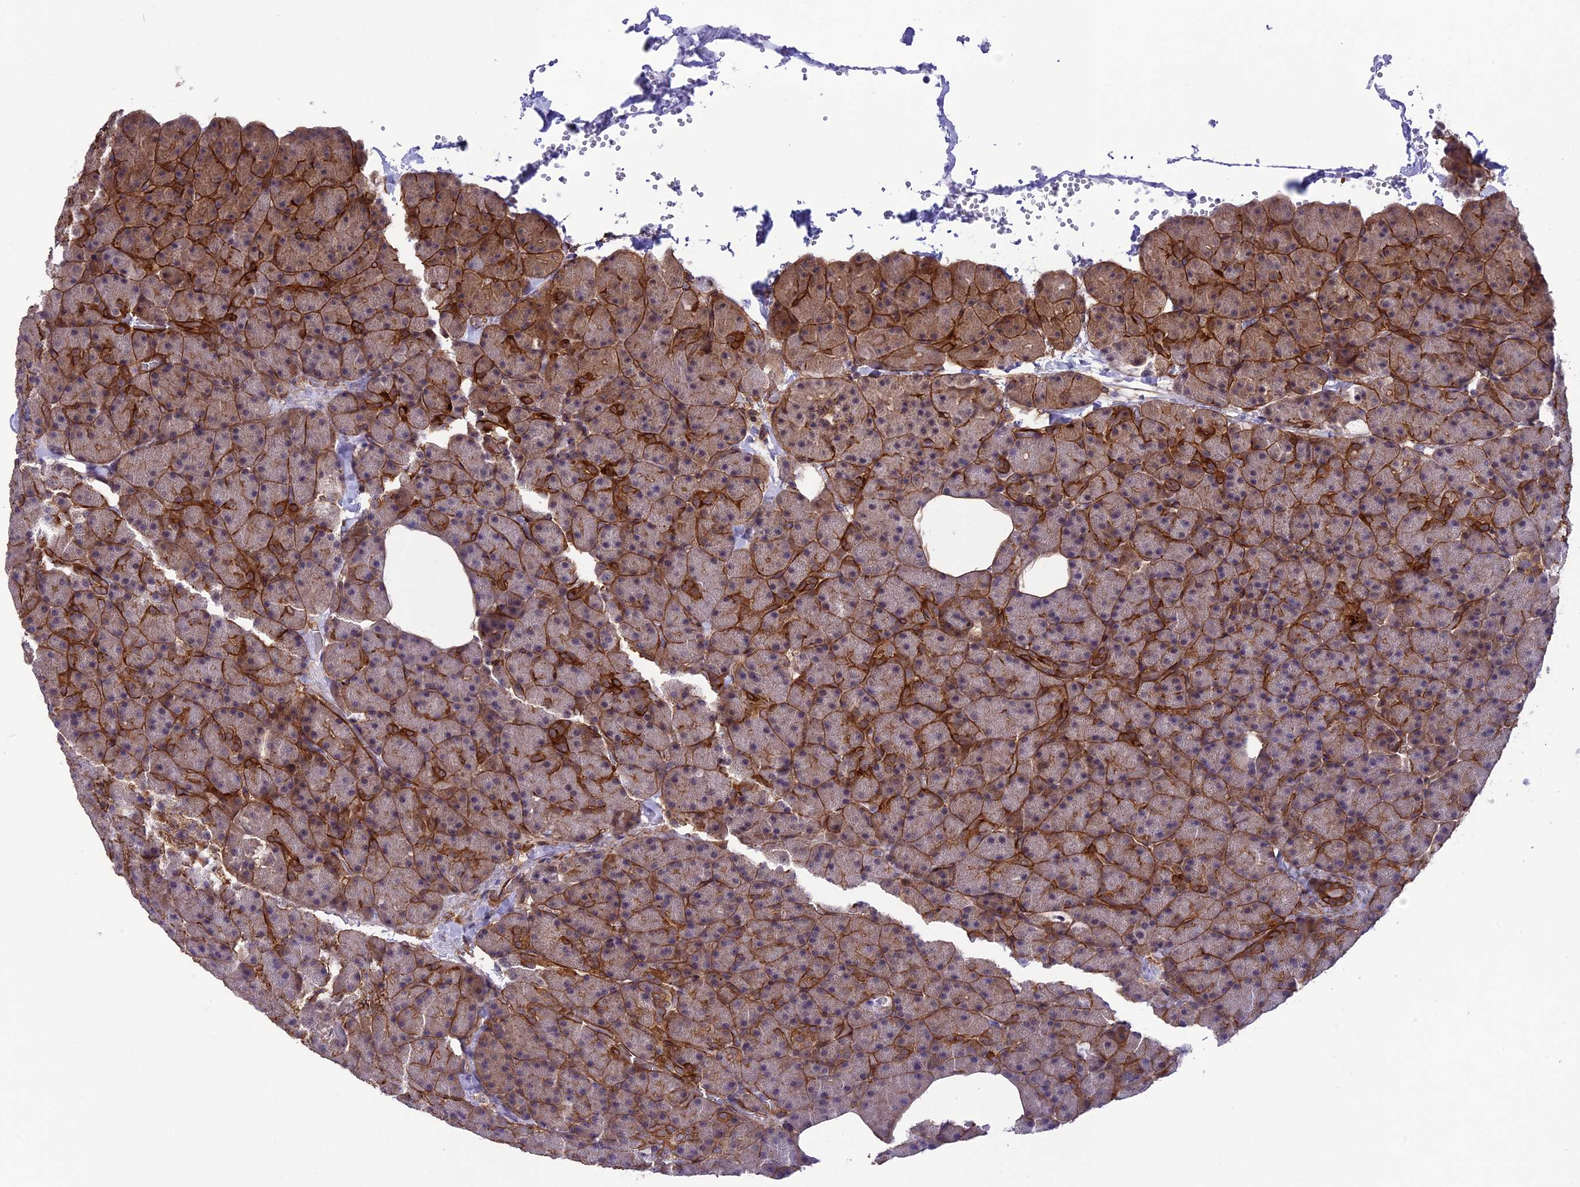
{"staining": {"intensity": "strong", "quantity": "<25%", "location": "cytoplasmic/membranous"}, "tissue": "pancreas", "cell_type": "Exocrine glandular cells", "image_type": "normal", "snomed": [{"axis": "morphology", "description": "Normal tissue, NOS"}, {"axis": "morphology", "description": "Carcinoid, malignant, NOS"}, {"axis": "topography", "description": "Pancreas"}], "caption": "The micrograph exhibits a brown stain indicating the presence of a protein in the cytoplasmic/membranous of exocrine glandular cells in pancreas.", "gene": "TNS1", "patient": {"sex": "female", "age": 35}}